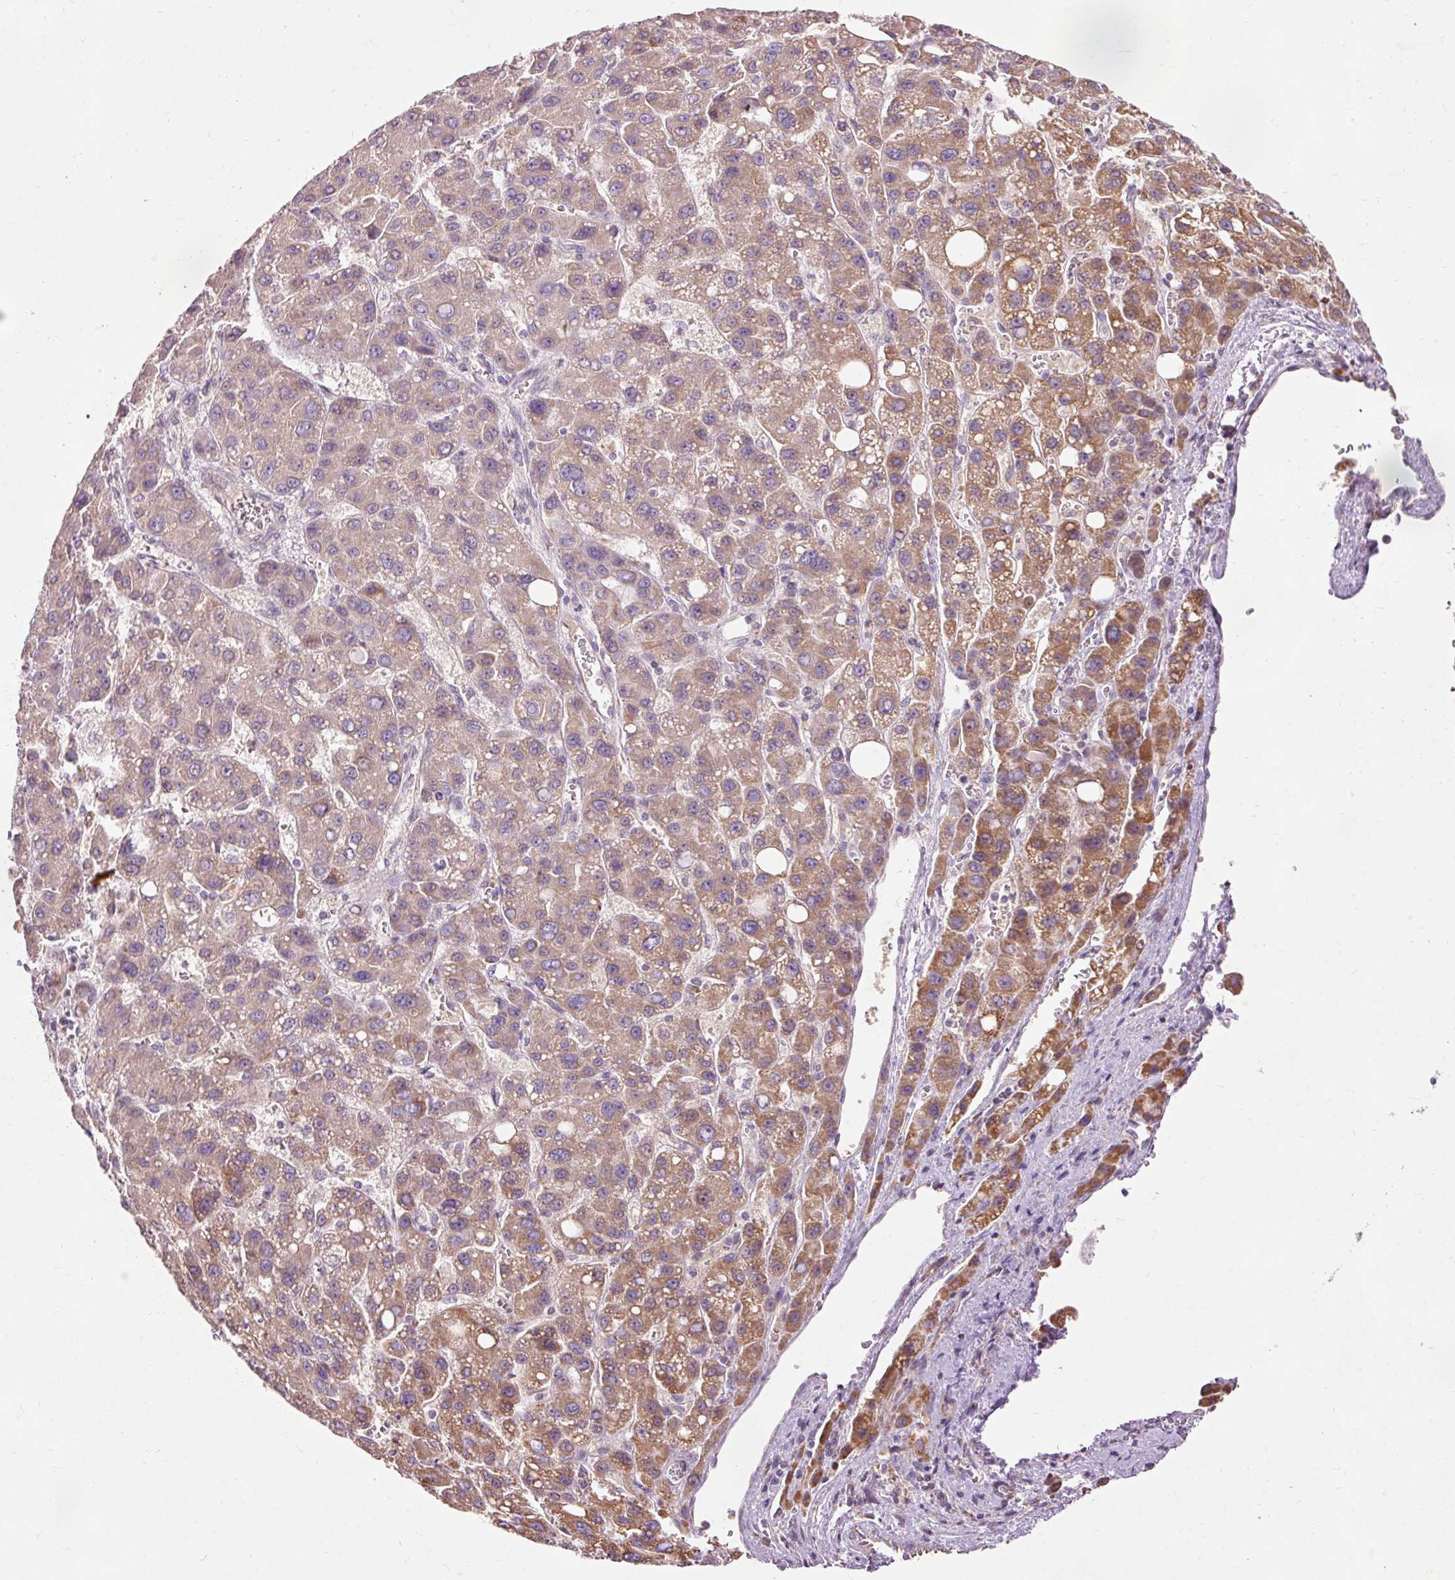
{"staining": {"intensity": "moderate", "quantity": "<25%", "location": "cytoplasmic/membranous"}, "tissue": "liver cancer", "cell_type": "Tumor cells", "image_type": "cancer", "snomed": [{"axis": "morphology", "description": "Carcinoma, Hepatocellular, NOS"}, {"axis": "topography", "description": "Liver"}], "caption": "This image shows immunohistochemistry (IHC) staining of liver cancer (hepatocellular carcinoma), with low moderate cytoplasmic/membranous staining in approximately <25% of tumor cells.", "gene": "PRDX5", "patient": {"sex": "male", "age": 55}}